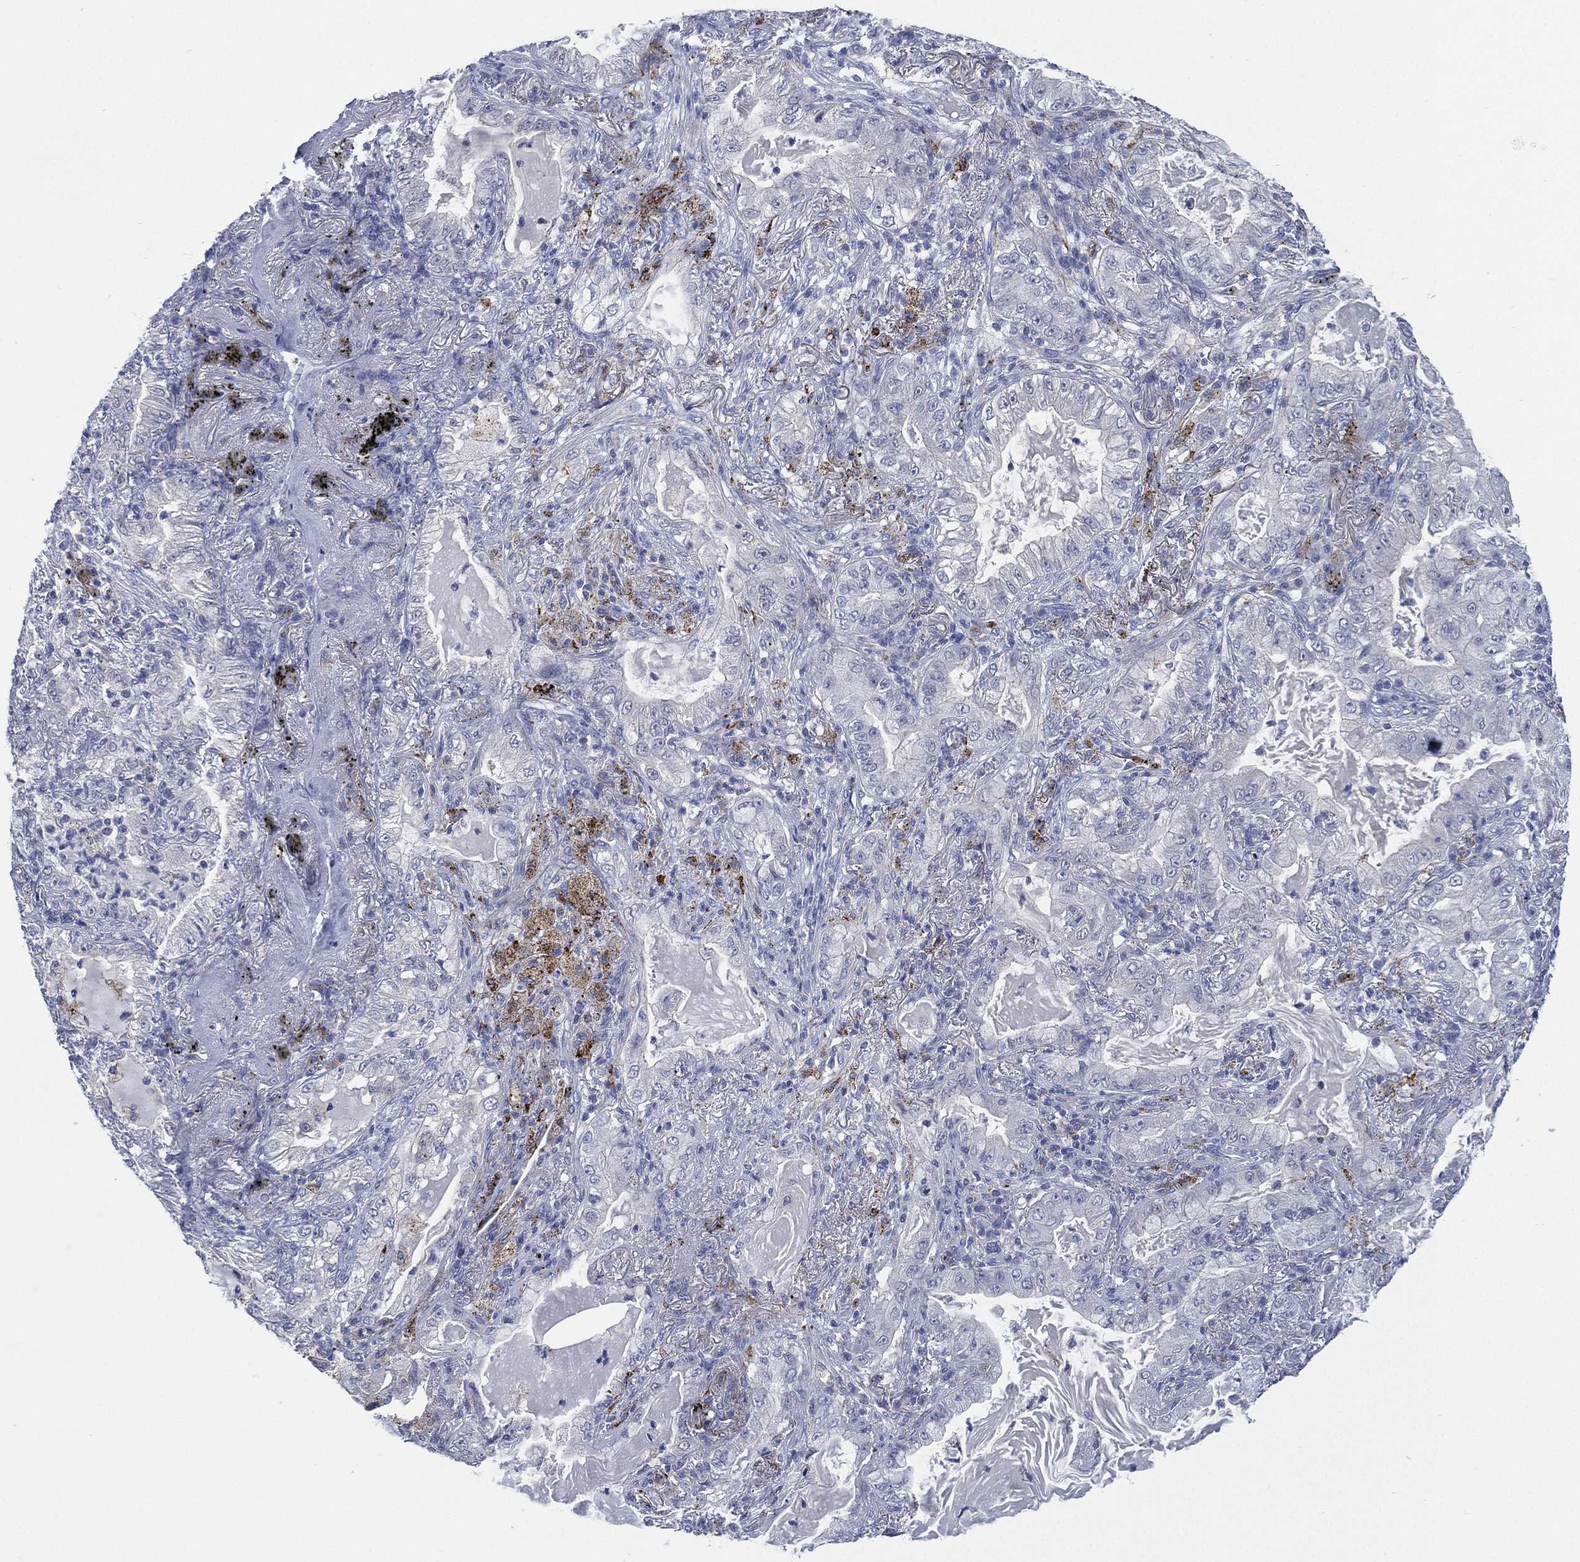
{"staining": {"intensity": "negative", "quantity": "none", "location": "none"}, "tissue": "lung cancer", "cell_type": "Tumor cells", "image_type": "cancer", "snomed": [{"axis": "morphology", "description": "Adenocarcinoma, NOS"}, {"axis": "topography", "description": "Lung"}], "caption": "The immunohistochemistry histopathology image has no significant positivity in tumor cells of lung adenocarcinoma tissue.", "gene": "C5orf46", "patient": {"sex": "female", "age": 73}}